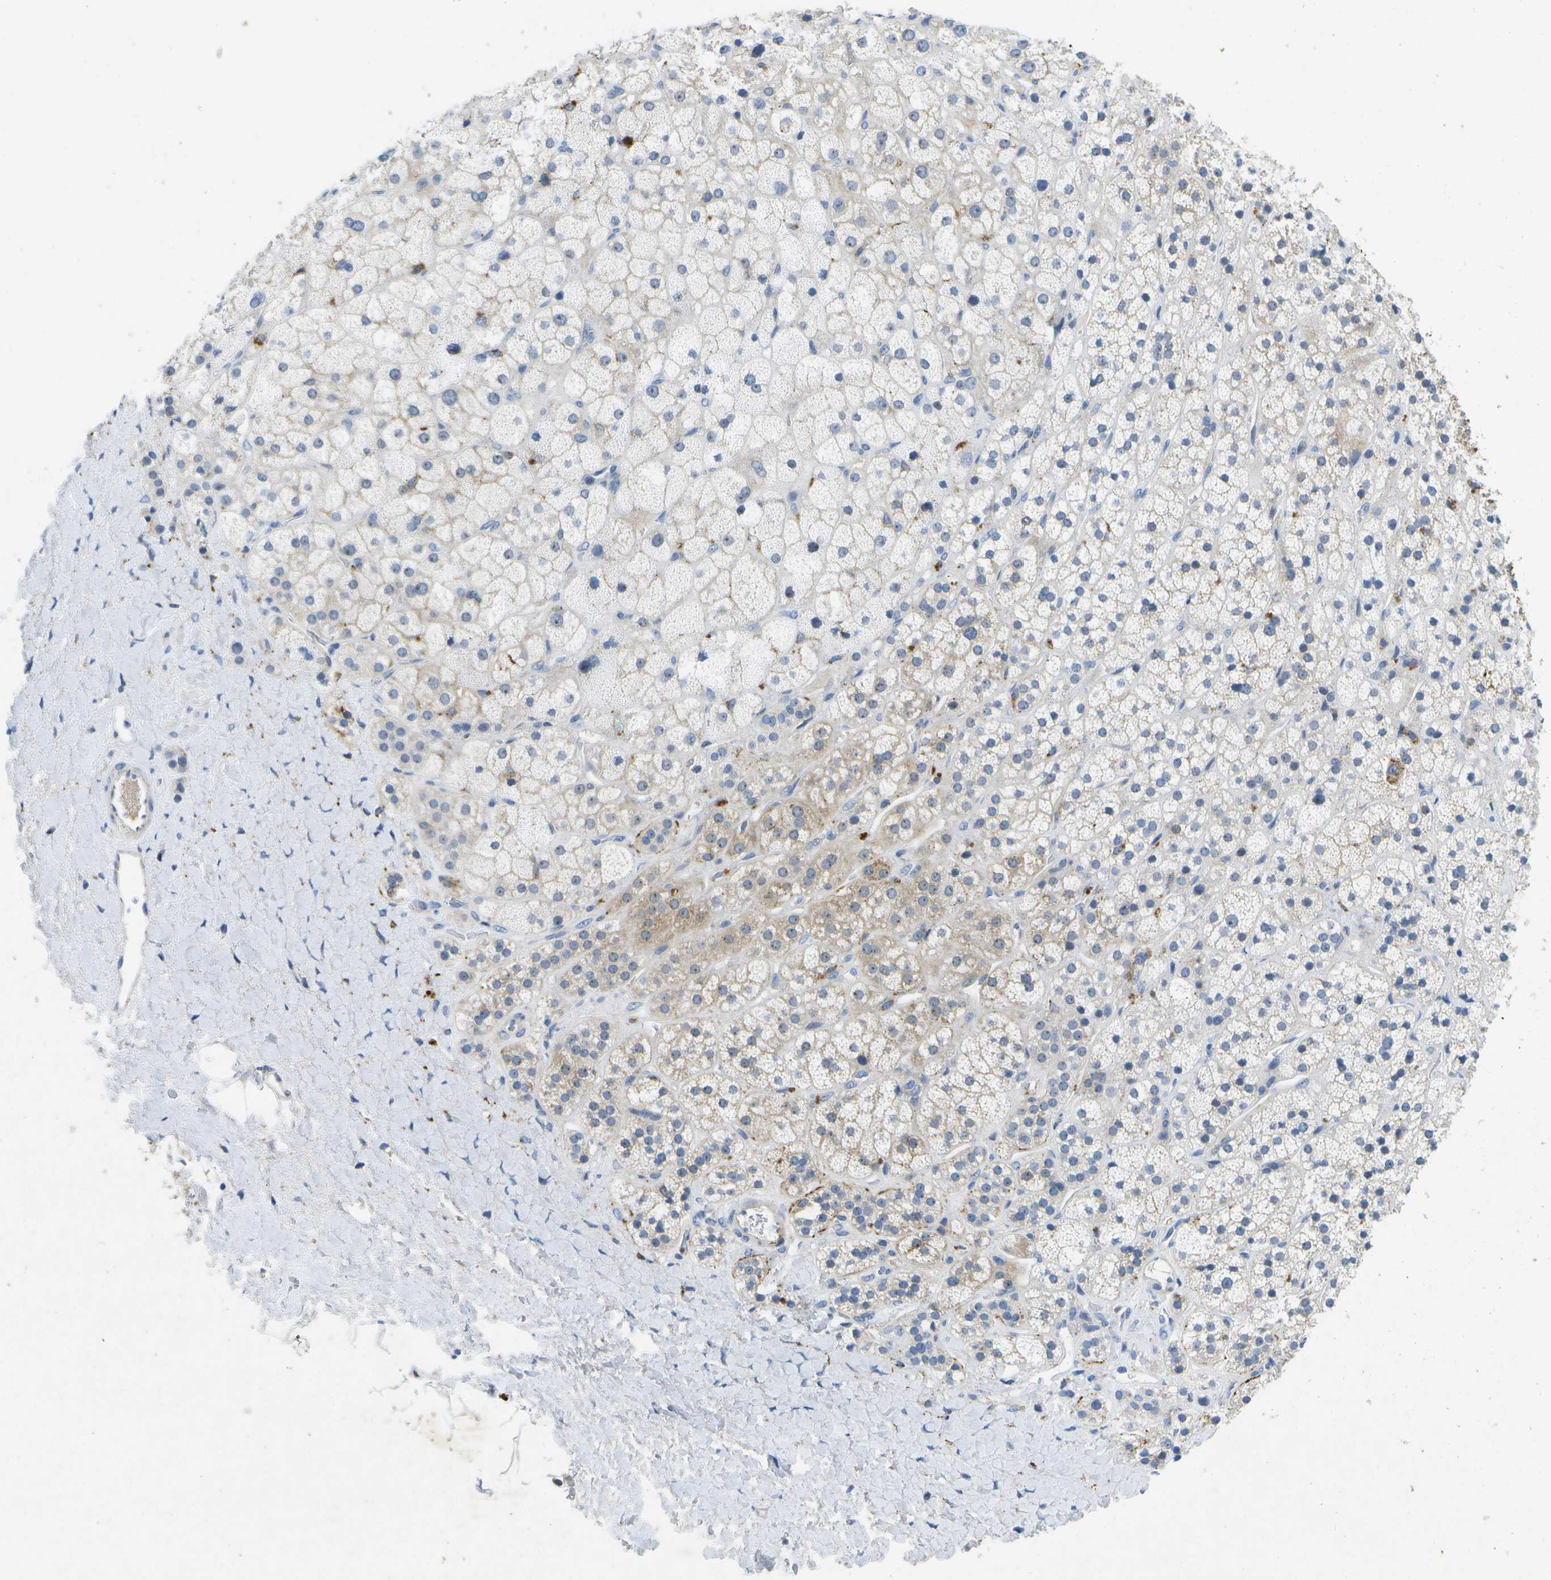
{"staining": {"intensity": "moderate", "quantity": "<25%", "location": "cytoplasmic/membranous,nuclear"}, "tissue": "adrenal gland", "cell_type": "Glandular cells", "image_type": "normal", "snomed": [{"axis": "morphology", "description": "Normal tissue, NOS"}, {"axis": "topography", "description": "Adrenal gland"}], "caption": "This image exhibits normal adrenal gland stained with IHC to label a protein in brown. The cytoplasmic/membranous,nuclear of glandular cells show moderate positivity for the protein. Nuclei are counter-stained blue.", "gene": "LIPG", "patient": {"sex": "male", "age": 56}}